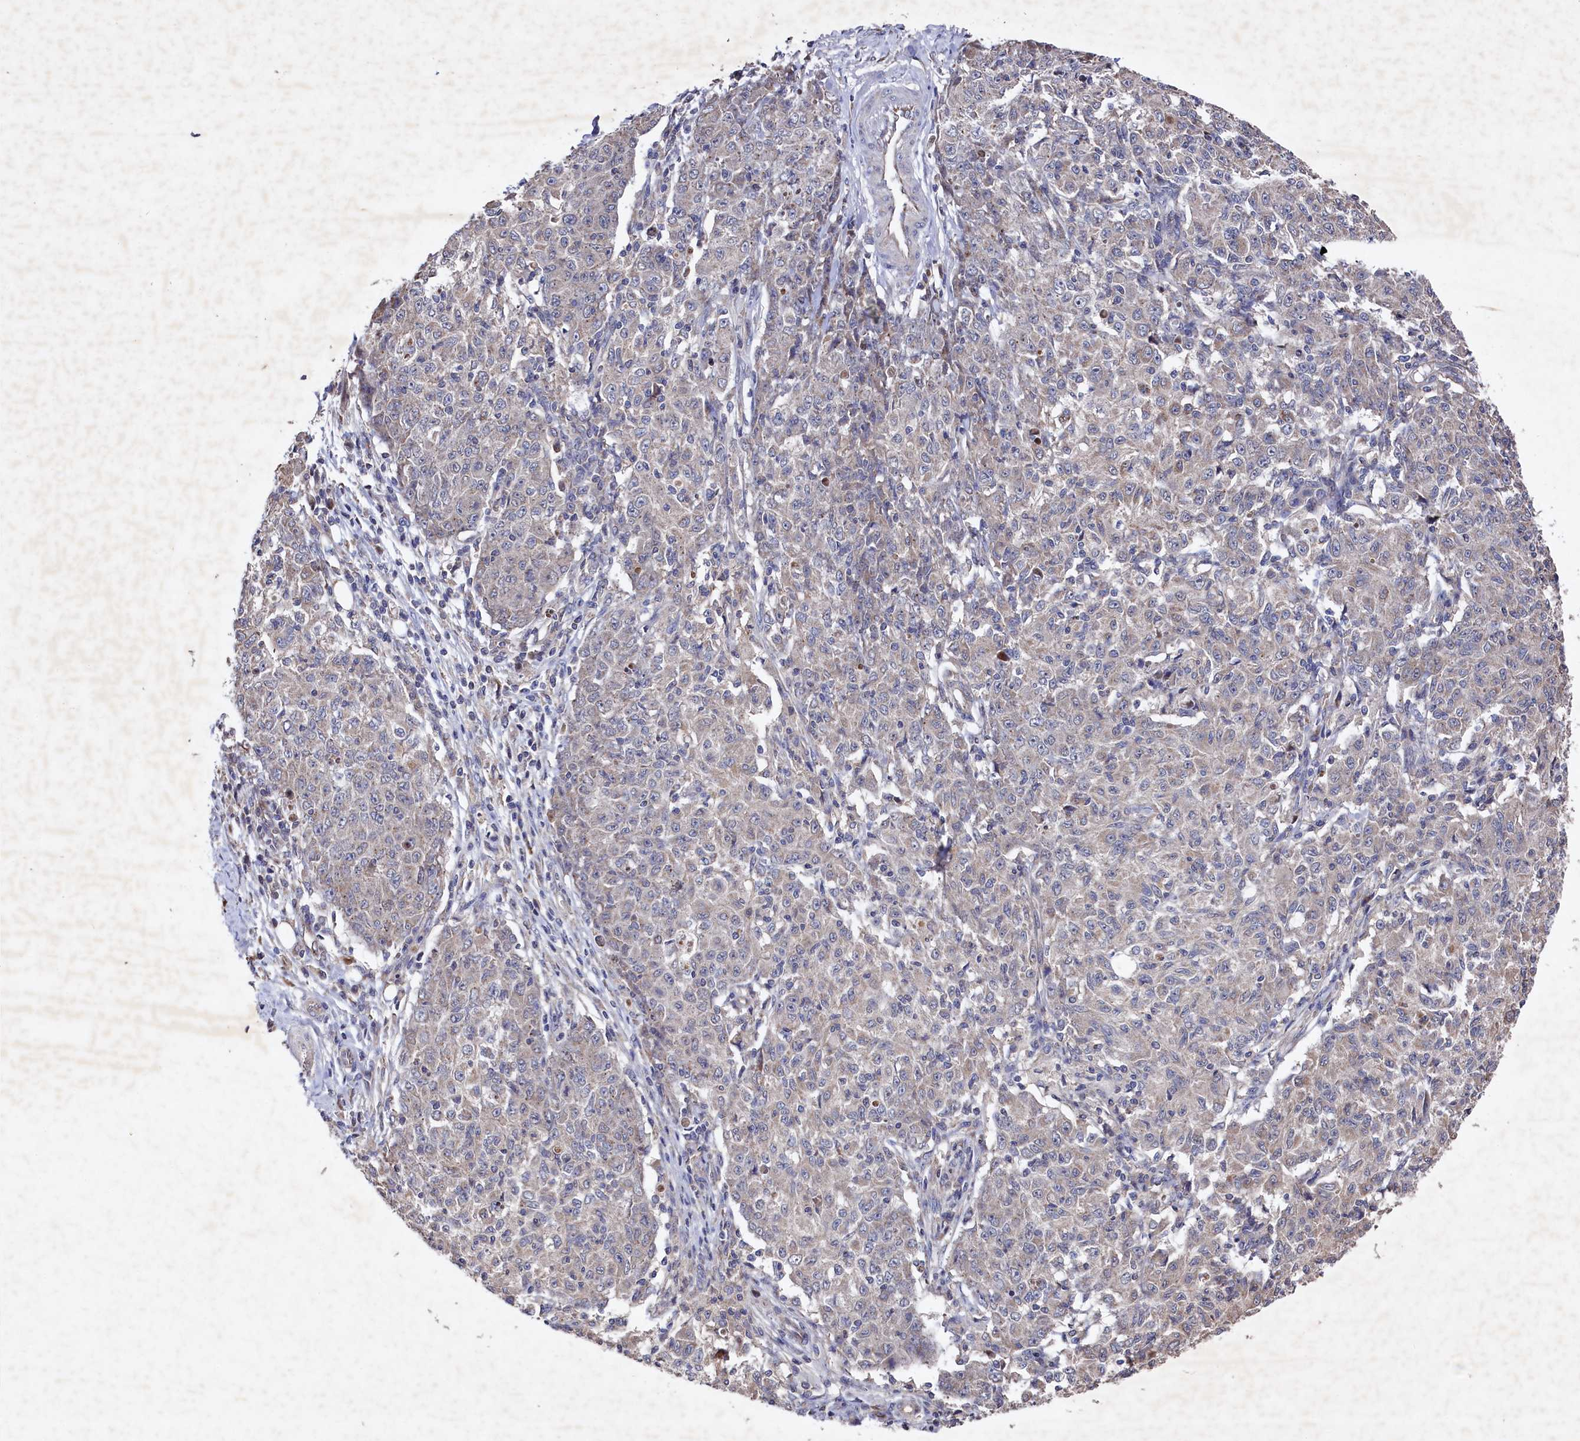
{"staining": {"intensity": "weak", "quantity": "<25%", "location": "cytoplasmic/membranous"}, "tissue": "ovarian cancer", "cell_type": "Tumor cells", "image_type": "cancer", "snomed": [{"axis": "morphology", "description": "Carcinoma, endometroid"}, {"axis": "topography", "description": "Ovary"}], "caption": "A high-resolution photomicrograph shows immunohistochemistry staining of ovarian cancer, which shows no significant positivity in tumor cells. Nuclei are stained in blue.", "gene": "SUPV3L1", "patient": {"sex": "female", "age": 42}}